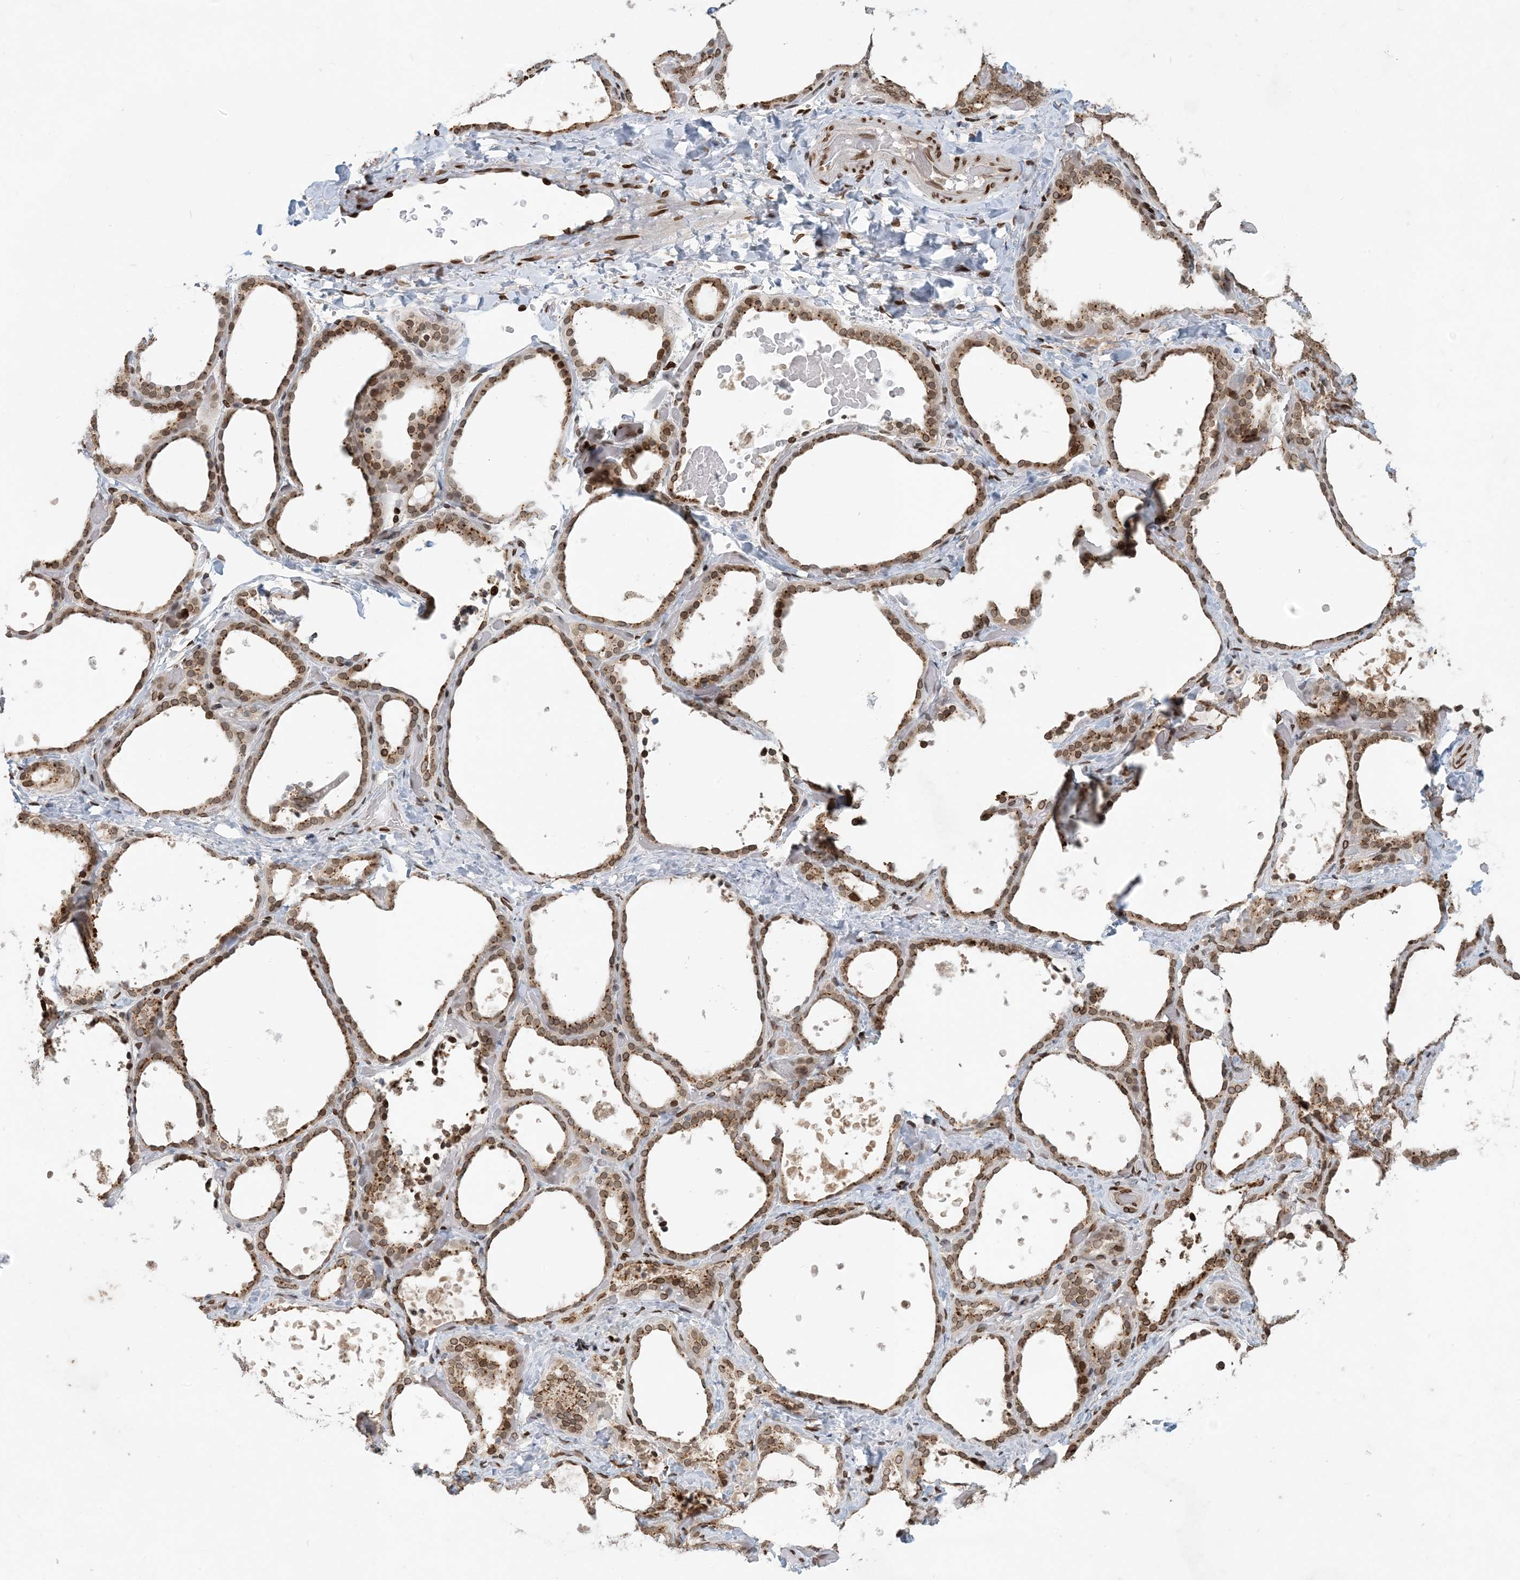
{"staining": {"intensity": "moderate", "quantity": ">75%", "location": "cytoplasmic/membranous,nuclear"}, "tissue": "thyroid gland", "cell_type": "Glandular cells", "image_type": "normal", "snomed": [{"axis": "morphology", "description": "Normal tissue, NOS"}, {"axis": "topography", "description": "Thyroid gland"}], "caption": "This photomicrograph shows normal thyroid gland stained with immunohistochemistry (IHC) to label a protein in brown. The cytoplasmic/membranous,nuclear of glandular cells show moderate positivity for the protein. Nuclei are counter-stained blue.", "gene": "SLC35A2", "patient": {"sex": "female", "age": 44}}